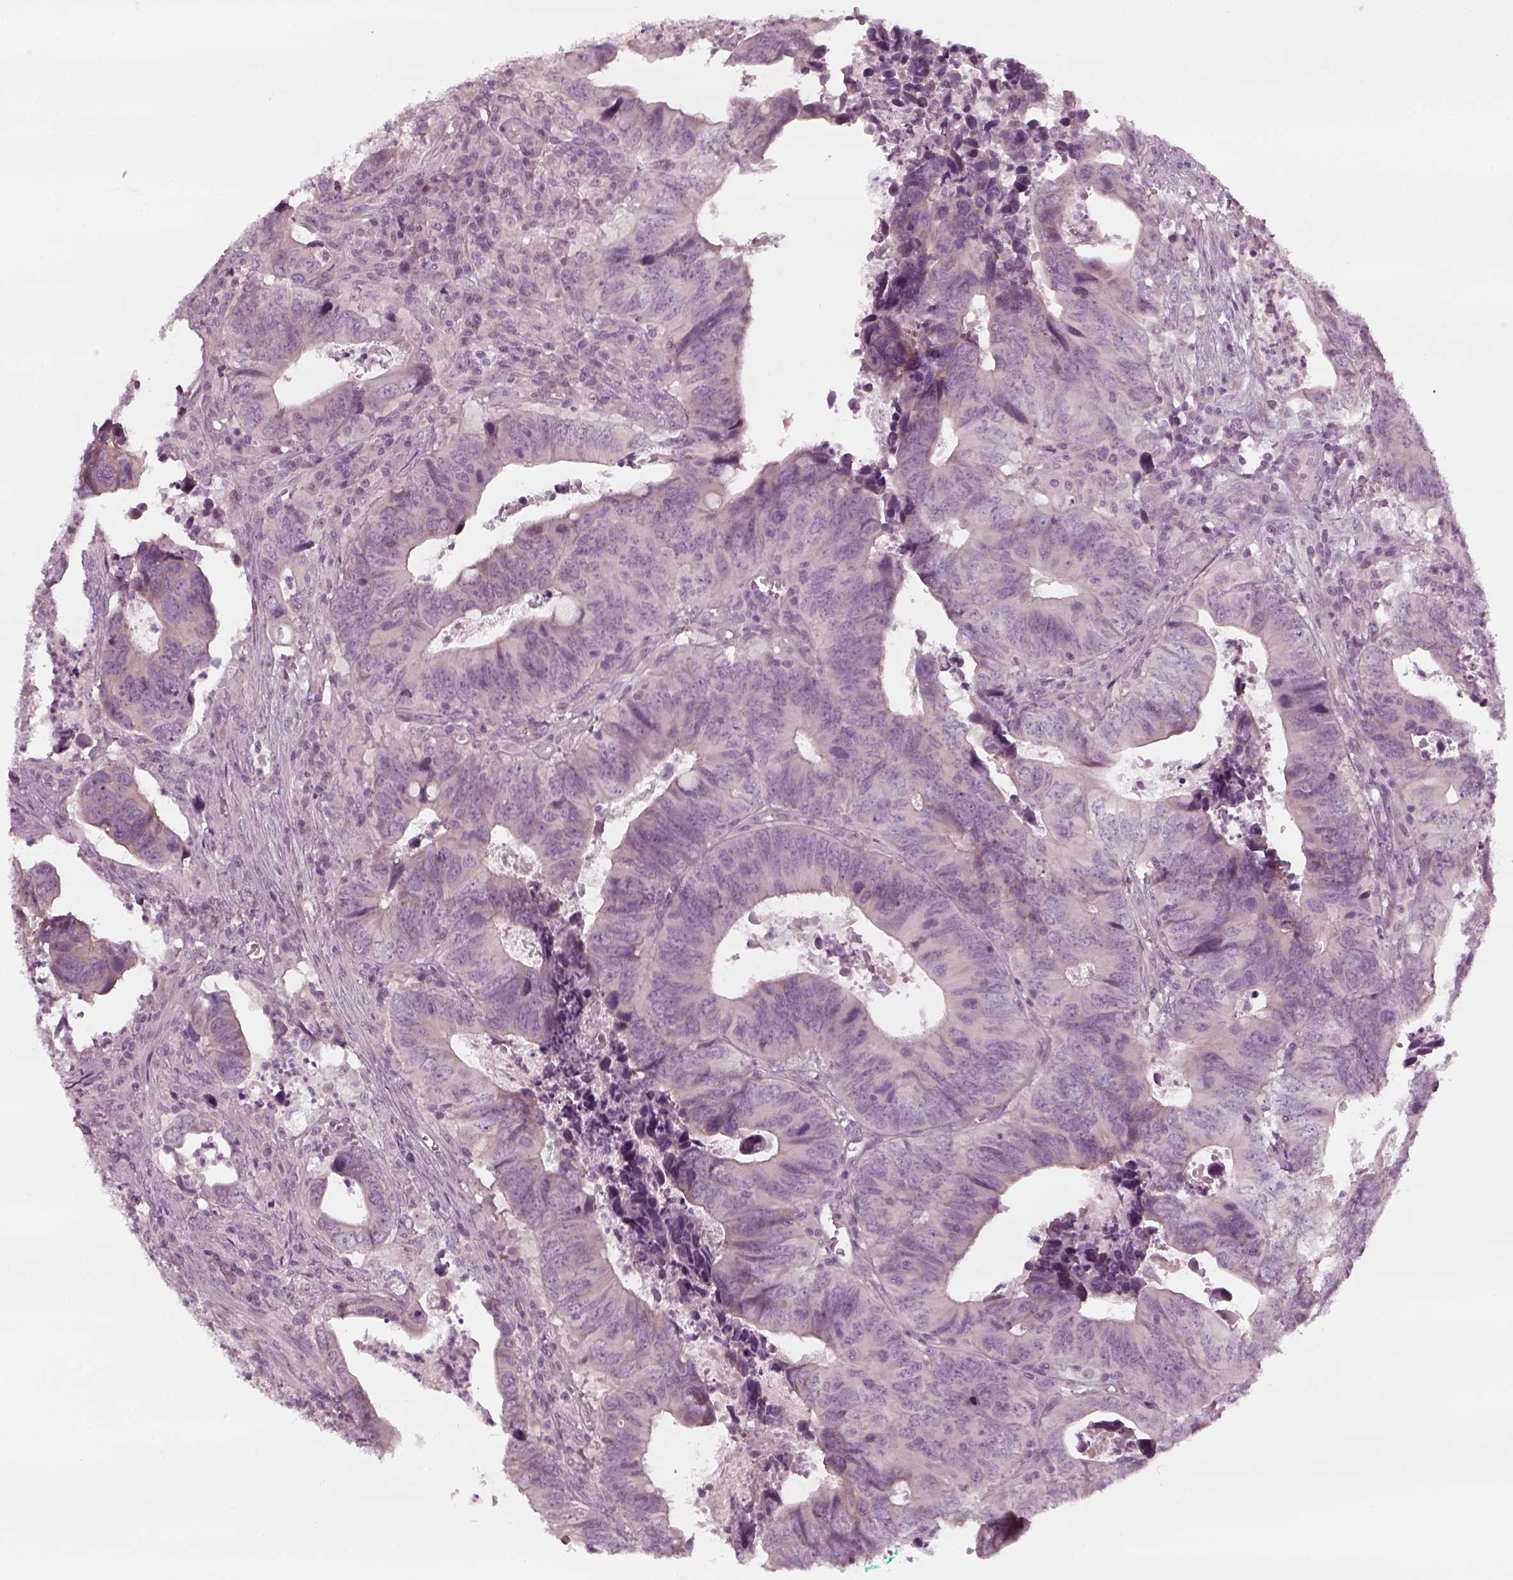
{"staining": {"intensity": "negative", "quantity": "none", "location": "none"}, "tissue": "colorectal cancer", "cell_type": "Tumor cells", "image_type": "cancer", "snomed": [{"axis": "morphology", "description": "Adenocarcinoma, NOS"}, {"axis": "topography", "description": "Colon"}], "caption": "Immunohistochemistry (IHC) of human colorectal cancer displays no positivity in tumor cells.", "gene": "PNMT", "patient": {"sex": "female", "age": 82}}